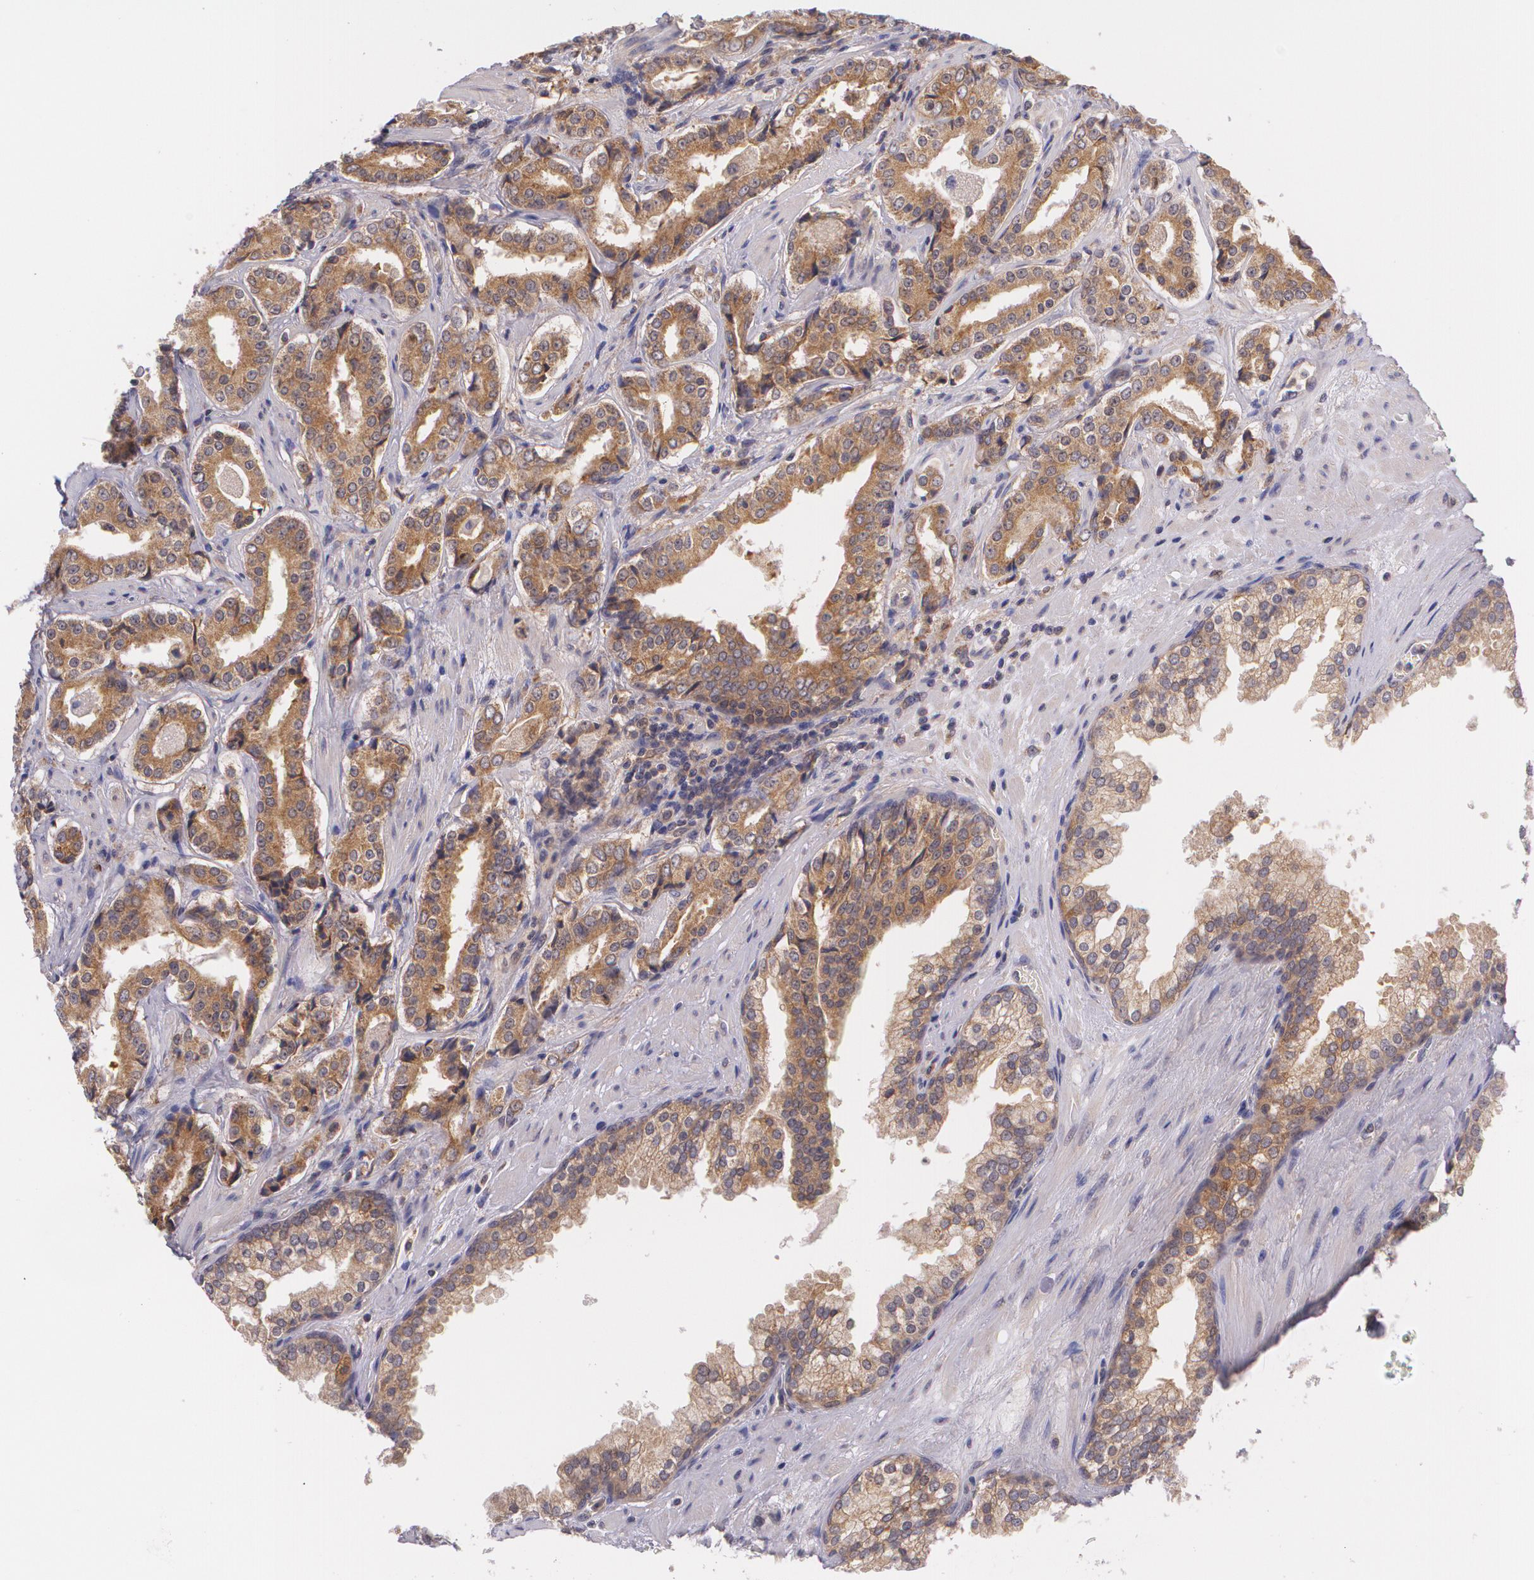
{"staining": {"intensity": "moderate", "quantity": ">75%", "location": "cytoplasmic/membranous"}, "tissue": "prostate cancer", "cell_type": "Tumor cells", "image_type": "cancer", "snomed": [{"axis": "morphology", "description": "Adenocarcinoma, Medium grade"}, {"axis": "topography", "description": "Prostate"}], "caption": "Prostate medium-grade adenocarcinoma was stained to show a protein in brown. There is medium levels of moderate cytoplasmic/membranous expression in approximately >75% of tumor cells.", "gene": "CCL17", "patient": {"sex": "male", "age": 60}}